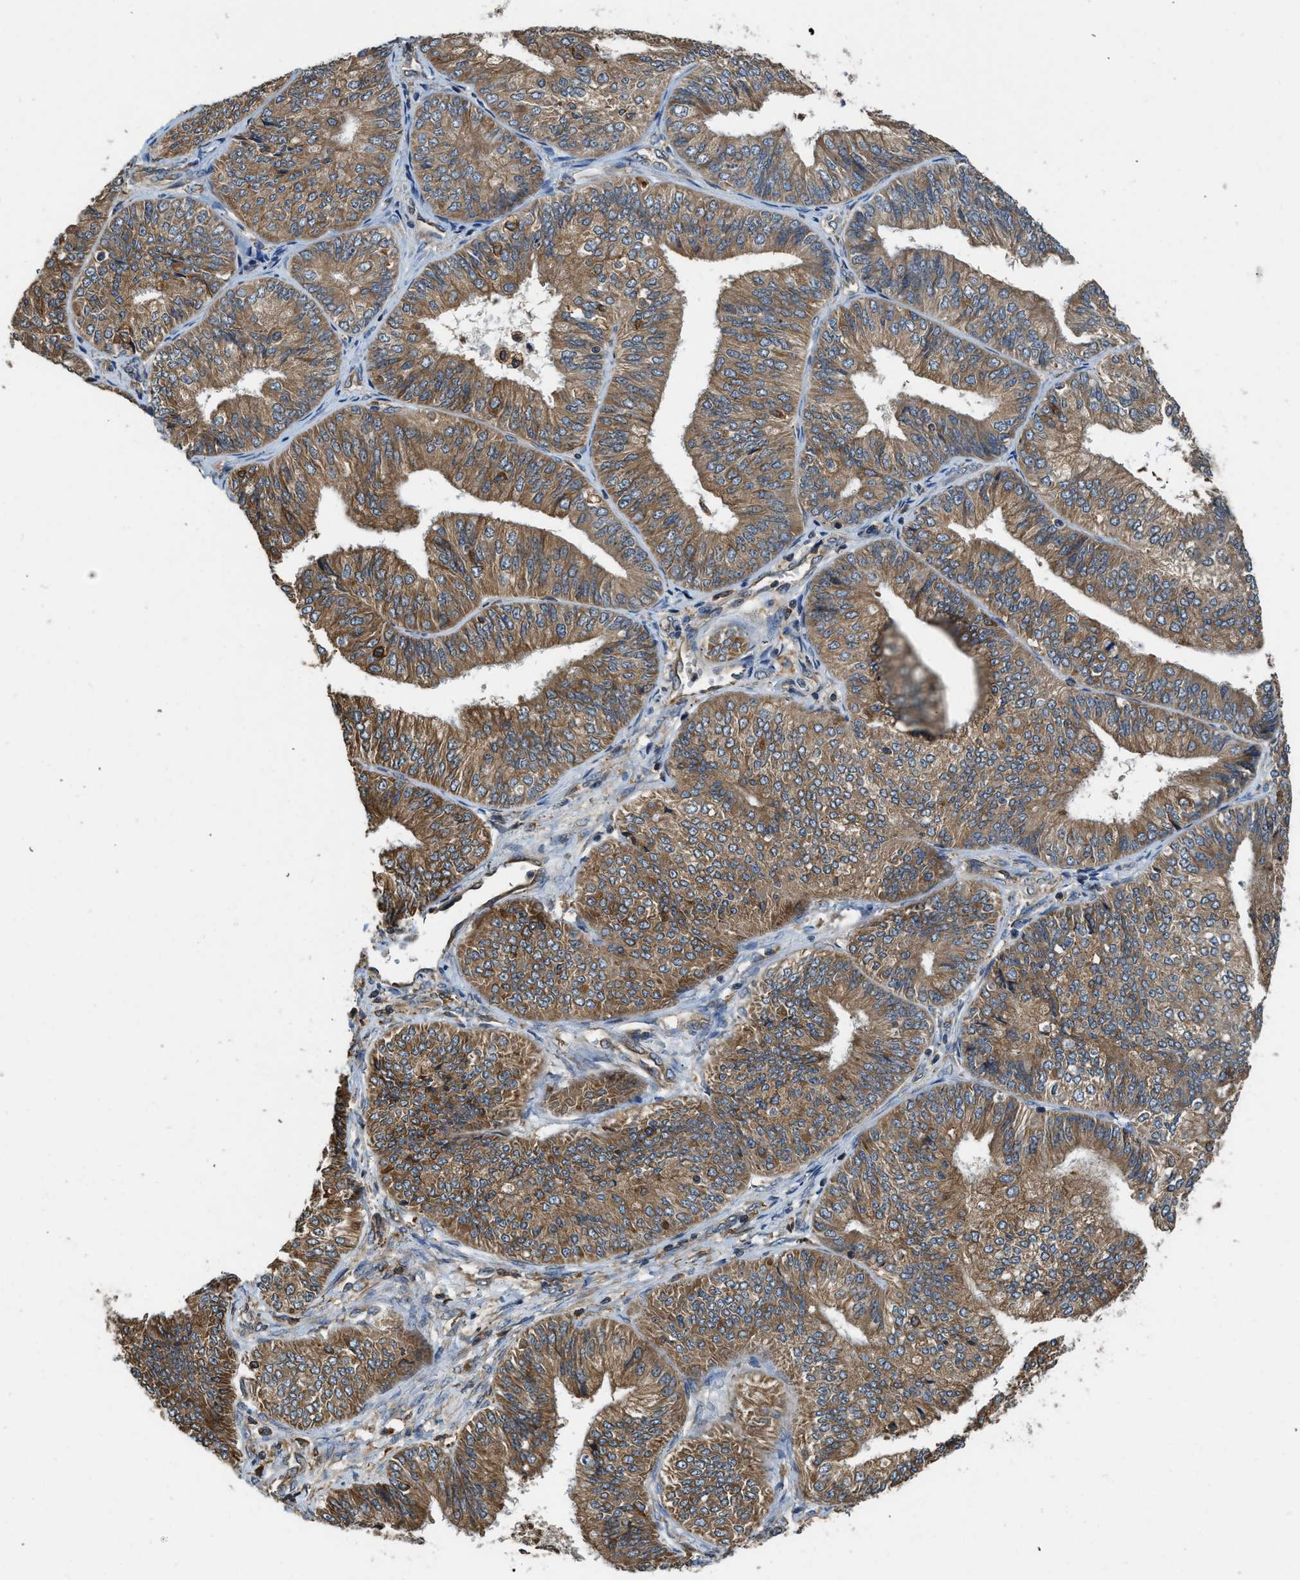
{"staining": {"intensity": "moderate", "quantity": ">75%", "location": "cytoplasmic/membranous"}, "tissue": "endometrial cancer", "cell_type": "Tumor cells", "image_type": "cancer", "snomed": [{"axis": "morphology", "description": "Adenocarcinoma, NOS"}, {"axis": "topography", "description": "Endometrium"}], "caption": "Adenocarcinoma (endometrial) stained with DAB immunohistochemistry exhibits medium levels of moderate cytoplasmic/membranous staining in about >75% of tumor cells. The staining was performed using DAB, with brown indicating positive protein expression. Nuclei are stained blue with hematoxylin.", "gene": "BCAP31", "patient": {"sex": "female", "age": 58}}